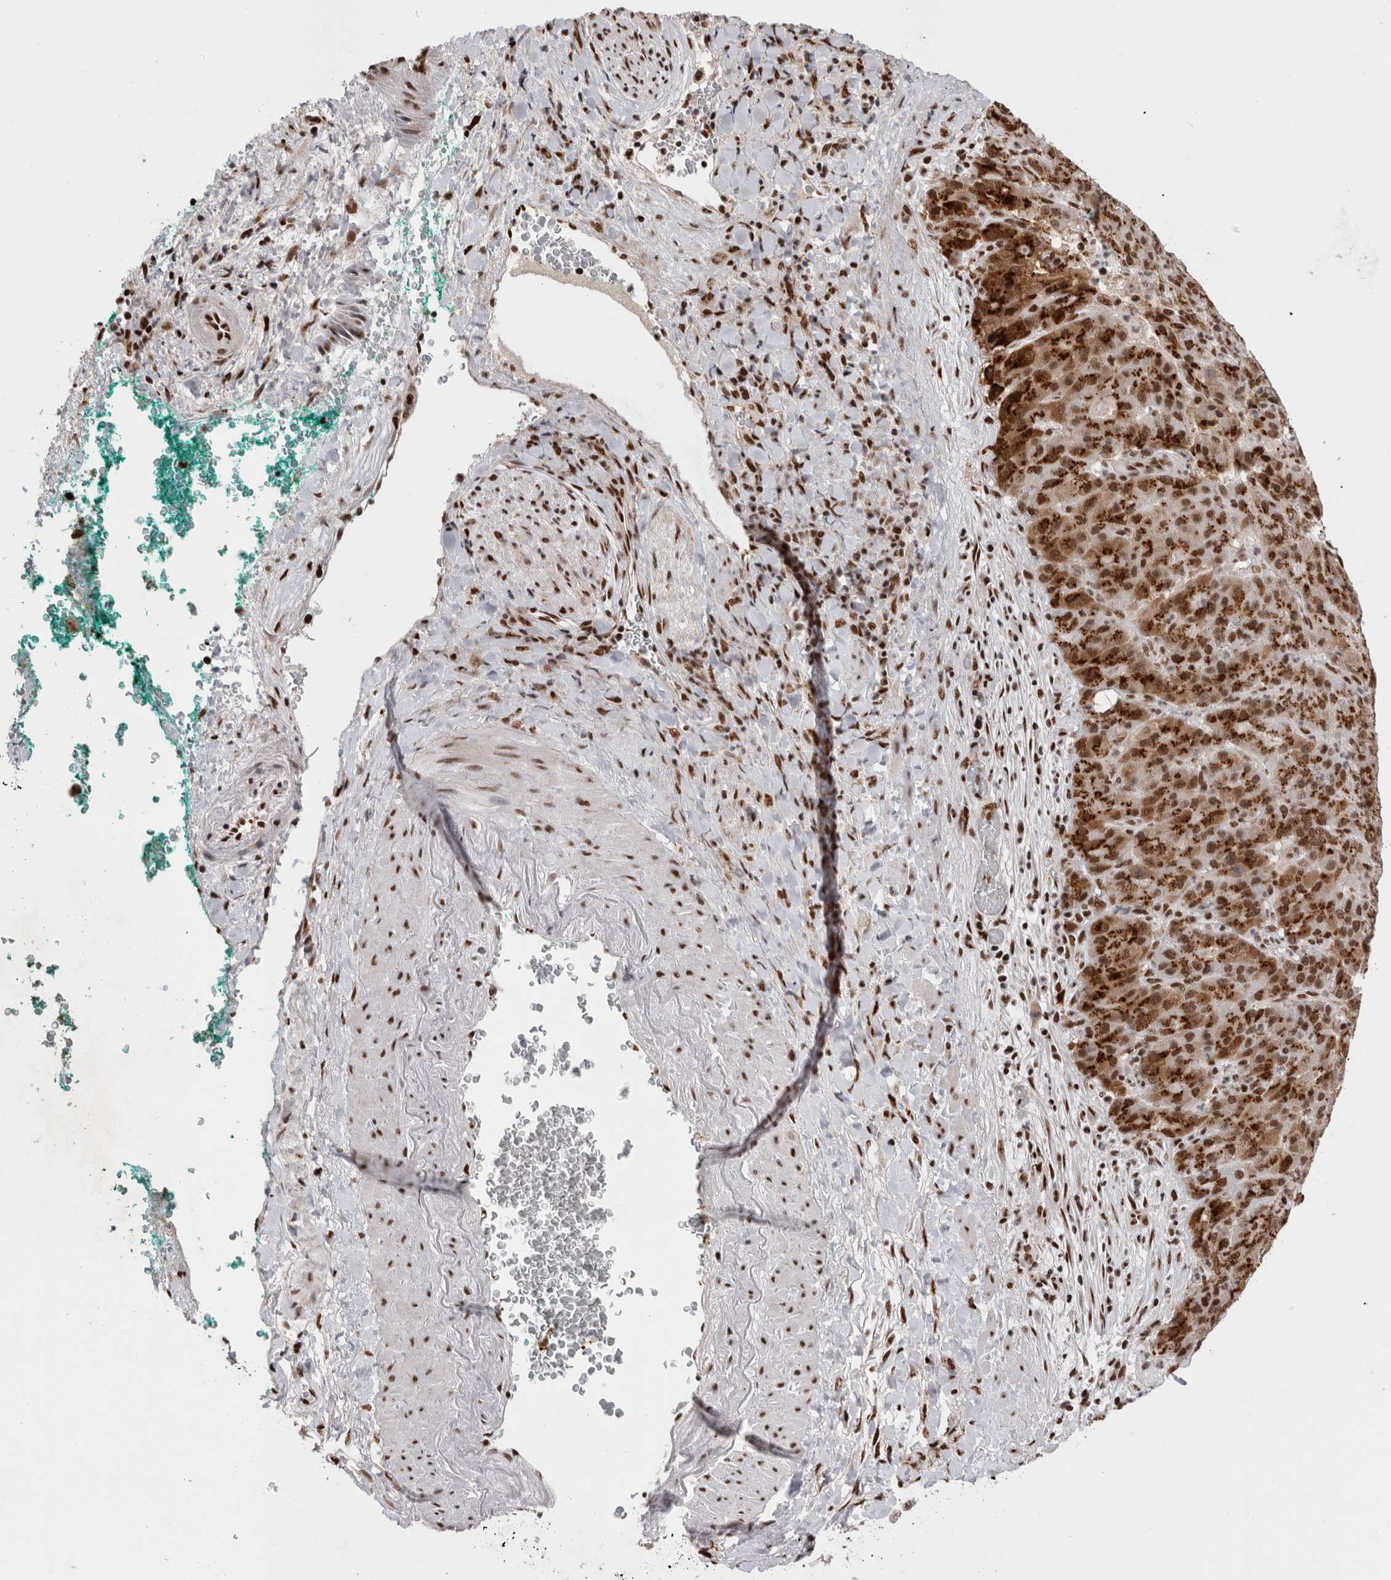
{"staining": {"intensity": "moderate", "quantity": ">75%", "location": "cytoplasmic/membranous,nuclear"}, "tissue": "liver cancer", "cell_type": "Tumor cells", "image_type": "cancer", "snomed": [{"axis": "morphology", "description": "Carcinoma, Hepatocellular, NOS"}, {"axis": "topography", "description": "Liver"}], "caption": "Protein staining reveals moderate cytoplasmic/membranous and nuclear positivity in approximately >75% of tumor cells in liver cancer.", "gene": "EYA2", "patient": {"sex": "male", "age": 65}}